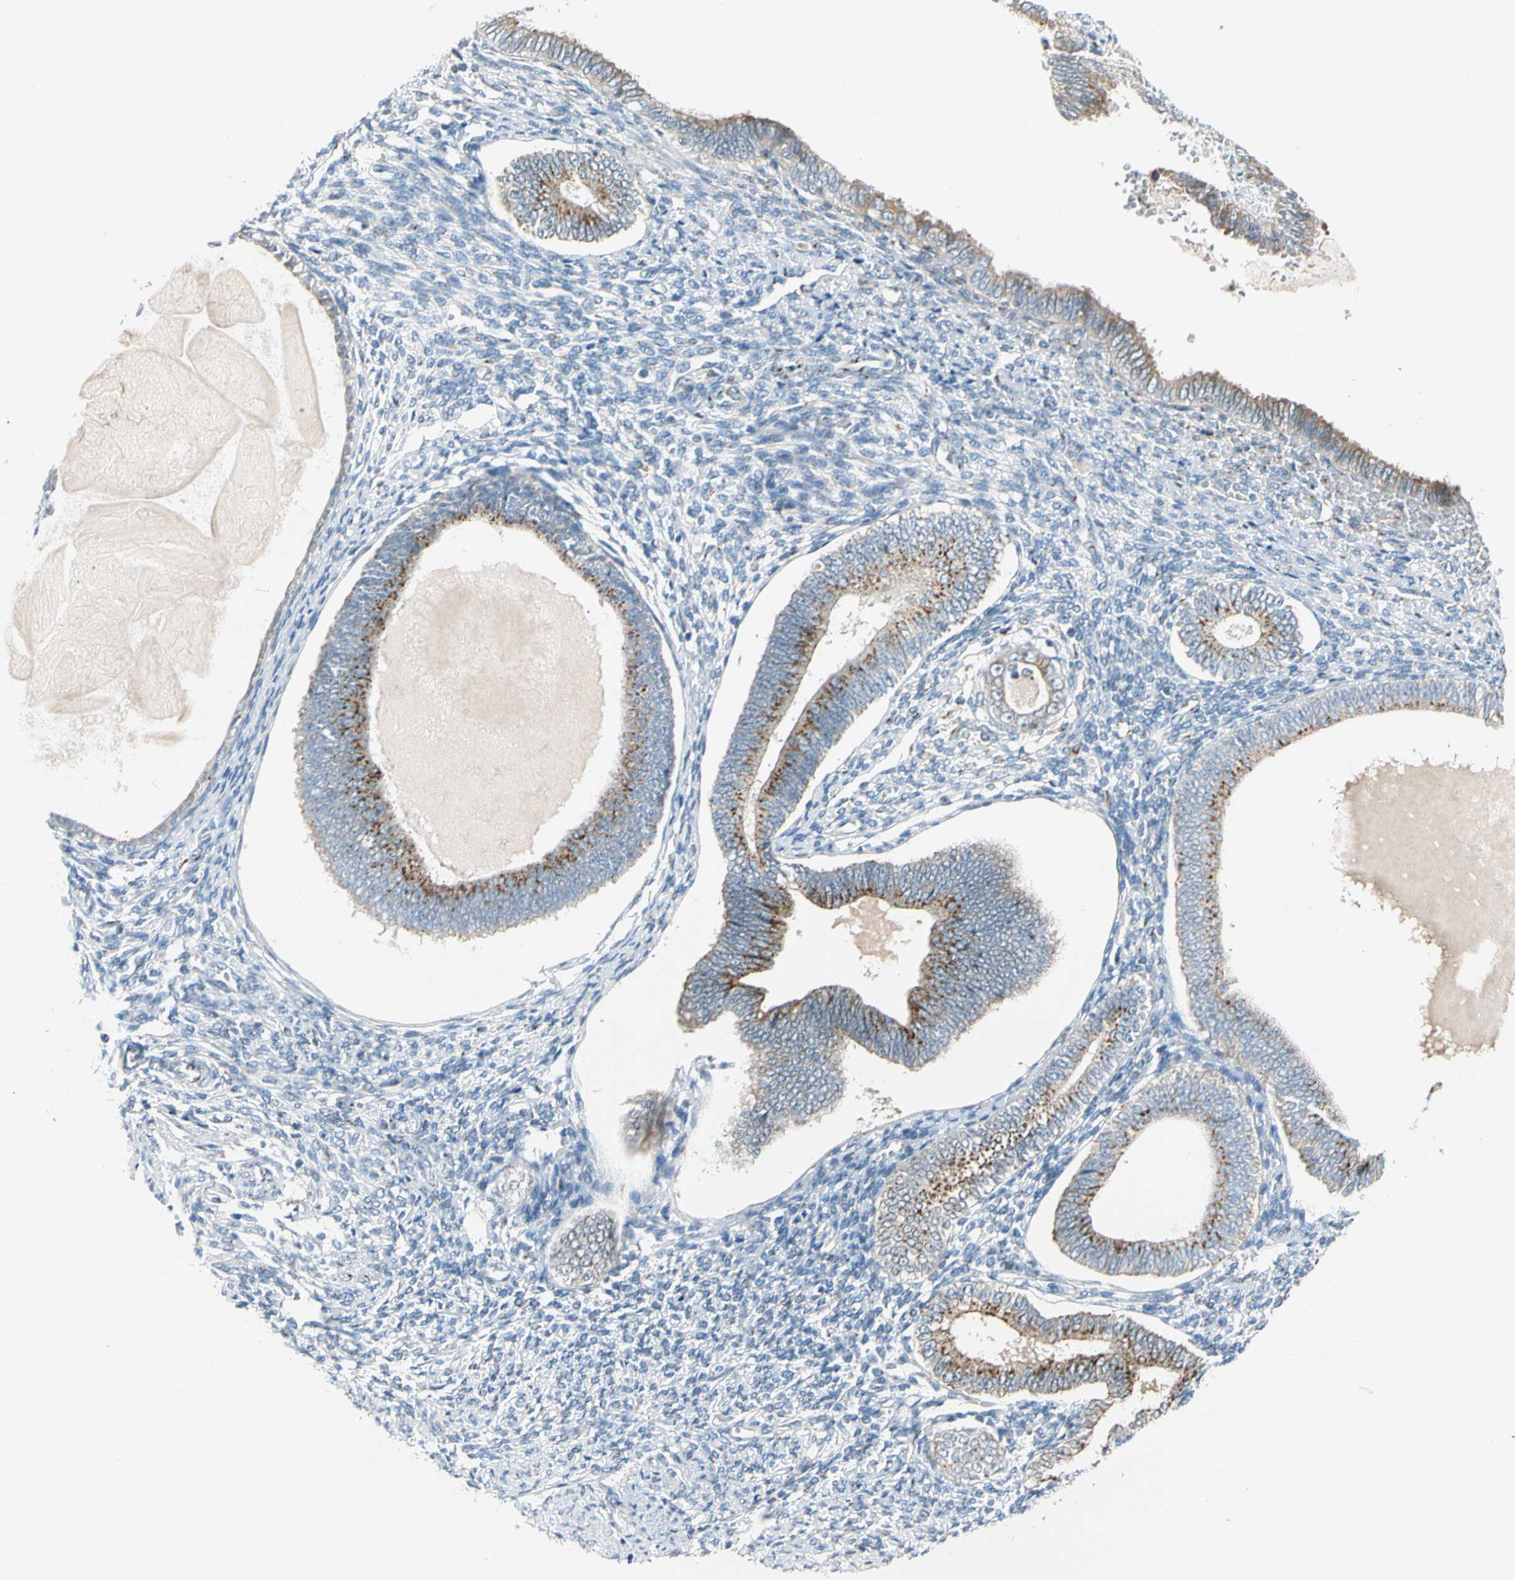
{"staining": {"intensity": "negative", "quantity": "none", "location": "none"}, "tissue": "endometrium", "cell_type": "Cells in endometrial stroma", "image_type": "normal", "snomed": [{"axis": "morphology", "description": "Normal tissue, NOS"}, {"axis": "topography", "description": "Endometrium"}], "caption": "An IHC photomicrograph of normal endometrium is shown. There is no staining in cells in endometrial stroma of endometrium. (DAB immunohistochemistry (IHC) visualized using brightfield microscopy, high magnification).", "gene": "NUCB1", "patient": {"sex": "female", "age": 82}}